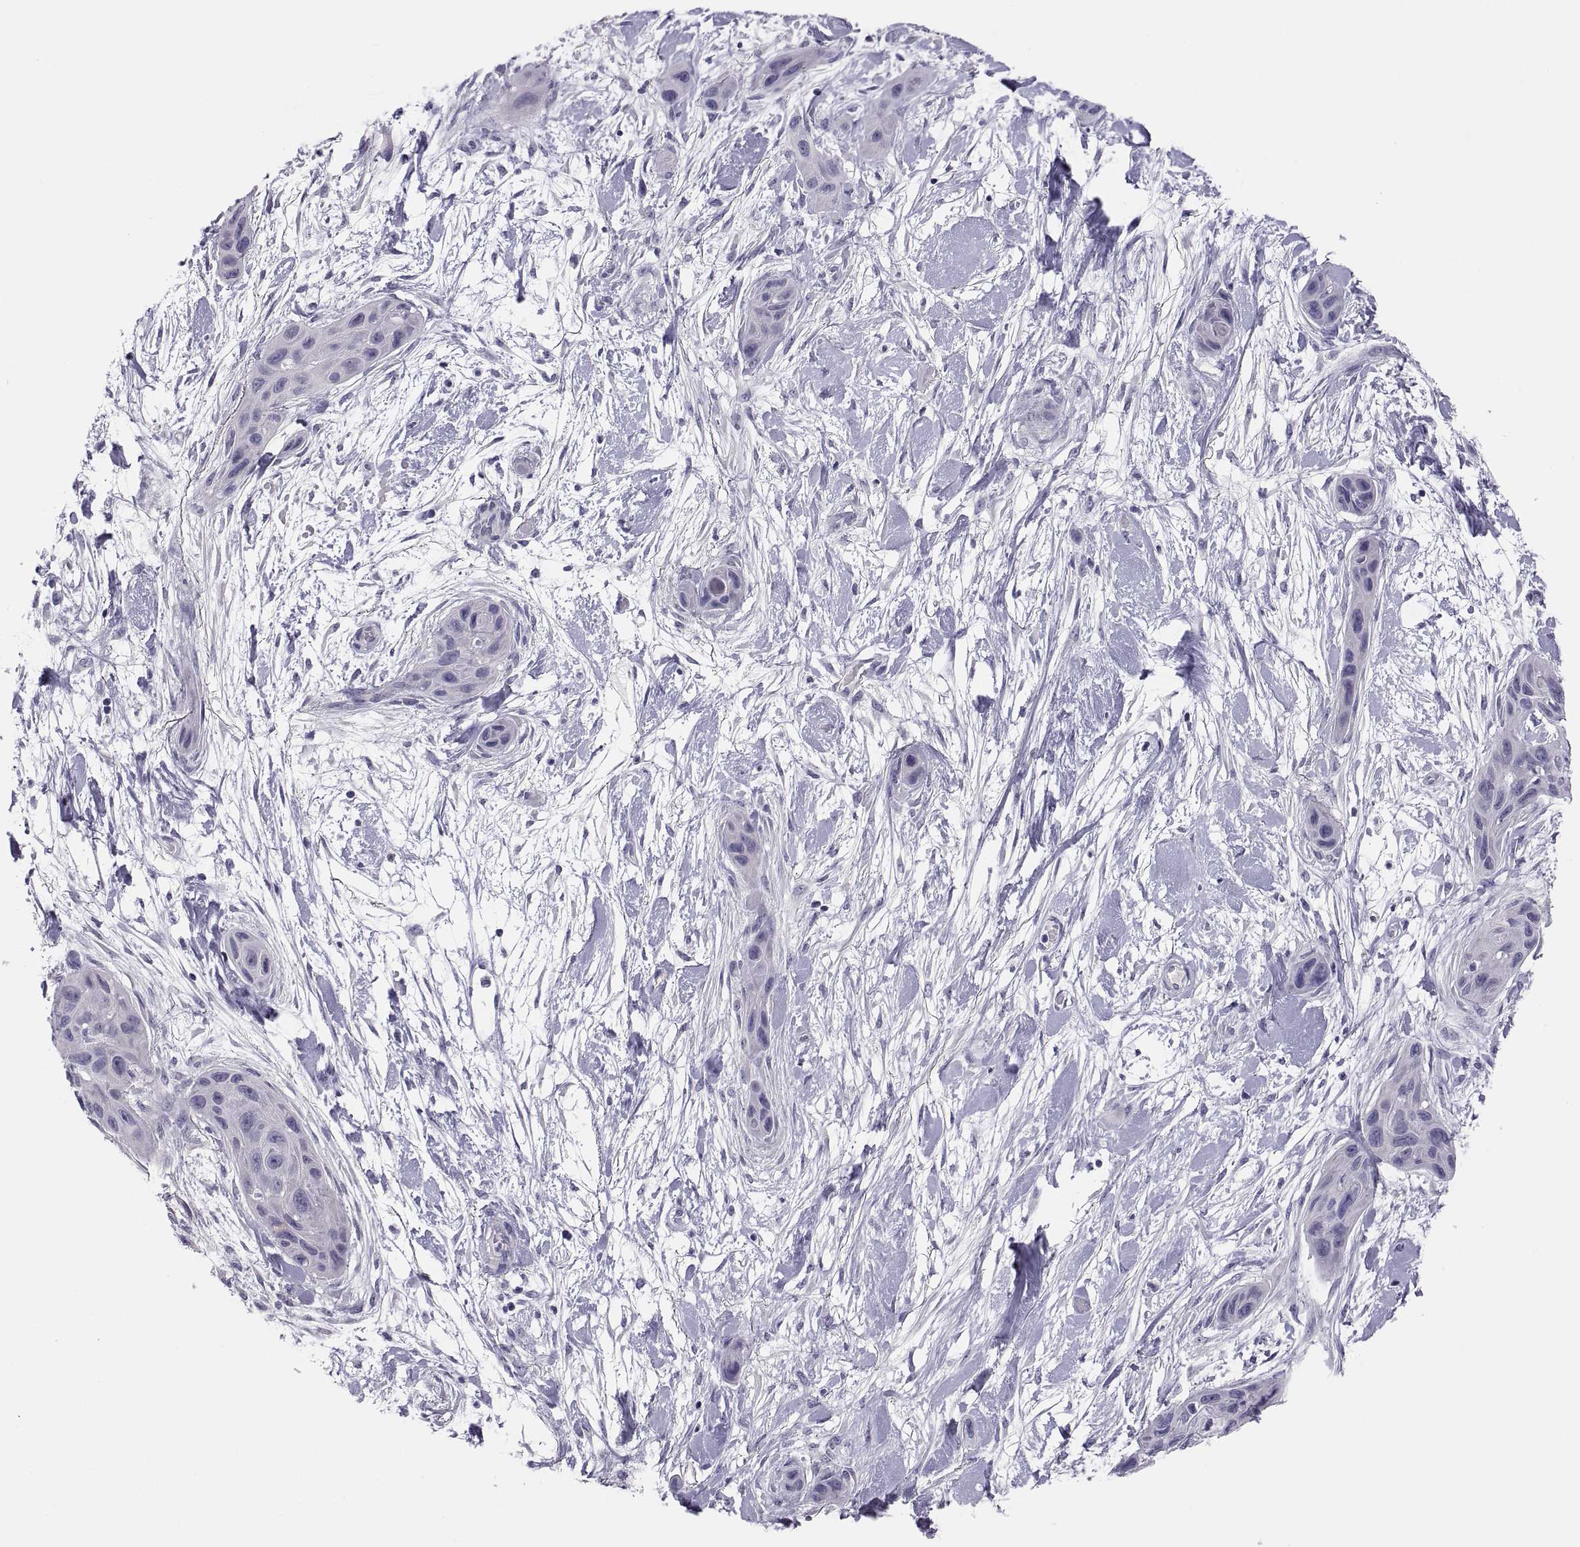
{"staining": {"intensity": "negative", "quantity": "none", "location": "none"}, "tissue": "skin cancer", "cell_type": "Tumor cells", "image_type": "cancer", "snomed": [{"axis": "morphology", "description": "Squamous cell carcinoma, NOS"}, {"axis": "topography", "description": "Skin"}], "caption": "A high-resolution photomicrograph shows immunohistochemistry (IHC) staining of skin cancer, which reveals no significant staining in tumor cells.", "gene": "STRC", "patient": {"sex": "male", "age": 79}}